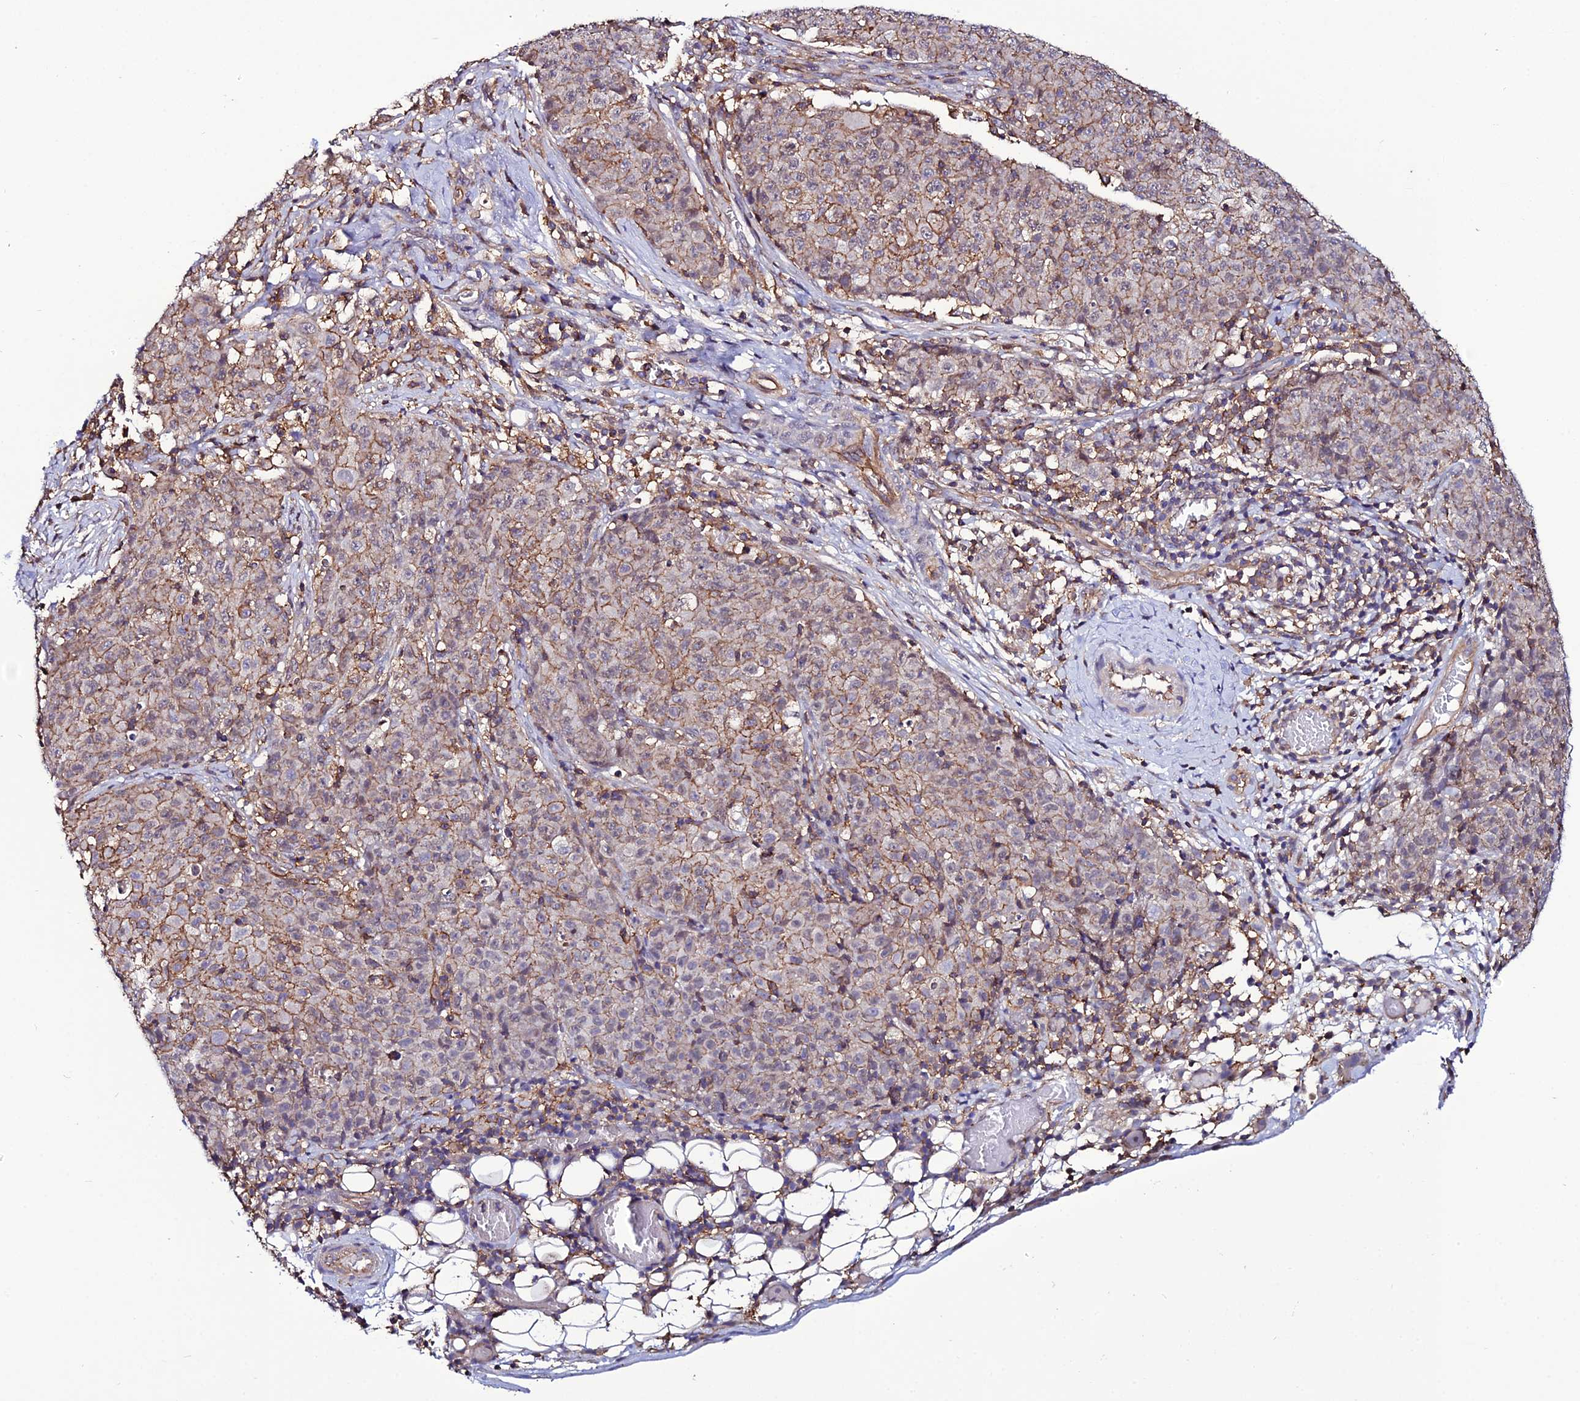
{"staining": {"intensity": "moderate", "quantity": "25%-75%", "location": "cytoplasmic/membranous"}, "tissue": "ovarian cancer", "cell_type": "Tumor cells", "image_type": "cancer", "snomed": [{"axis": "morphology", "description": "Carcinoma, endometroid"}, {"axis": "topography", "description": "Ovary"}], "caption": "Immunohistochemistry (IHC) histopathology image of human endometroid carcinoma (ovarian) stained for a protein (brown), which displays medium levels of moderate cytoplasmic/membranous expression in approximately 25%-75% of tumor cells.", "gene": "USP17L15", "patient": {"sex": "female", "age": 42}}